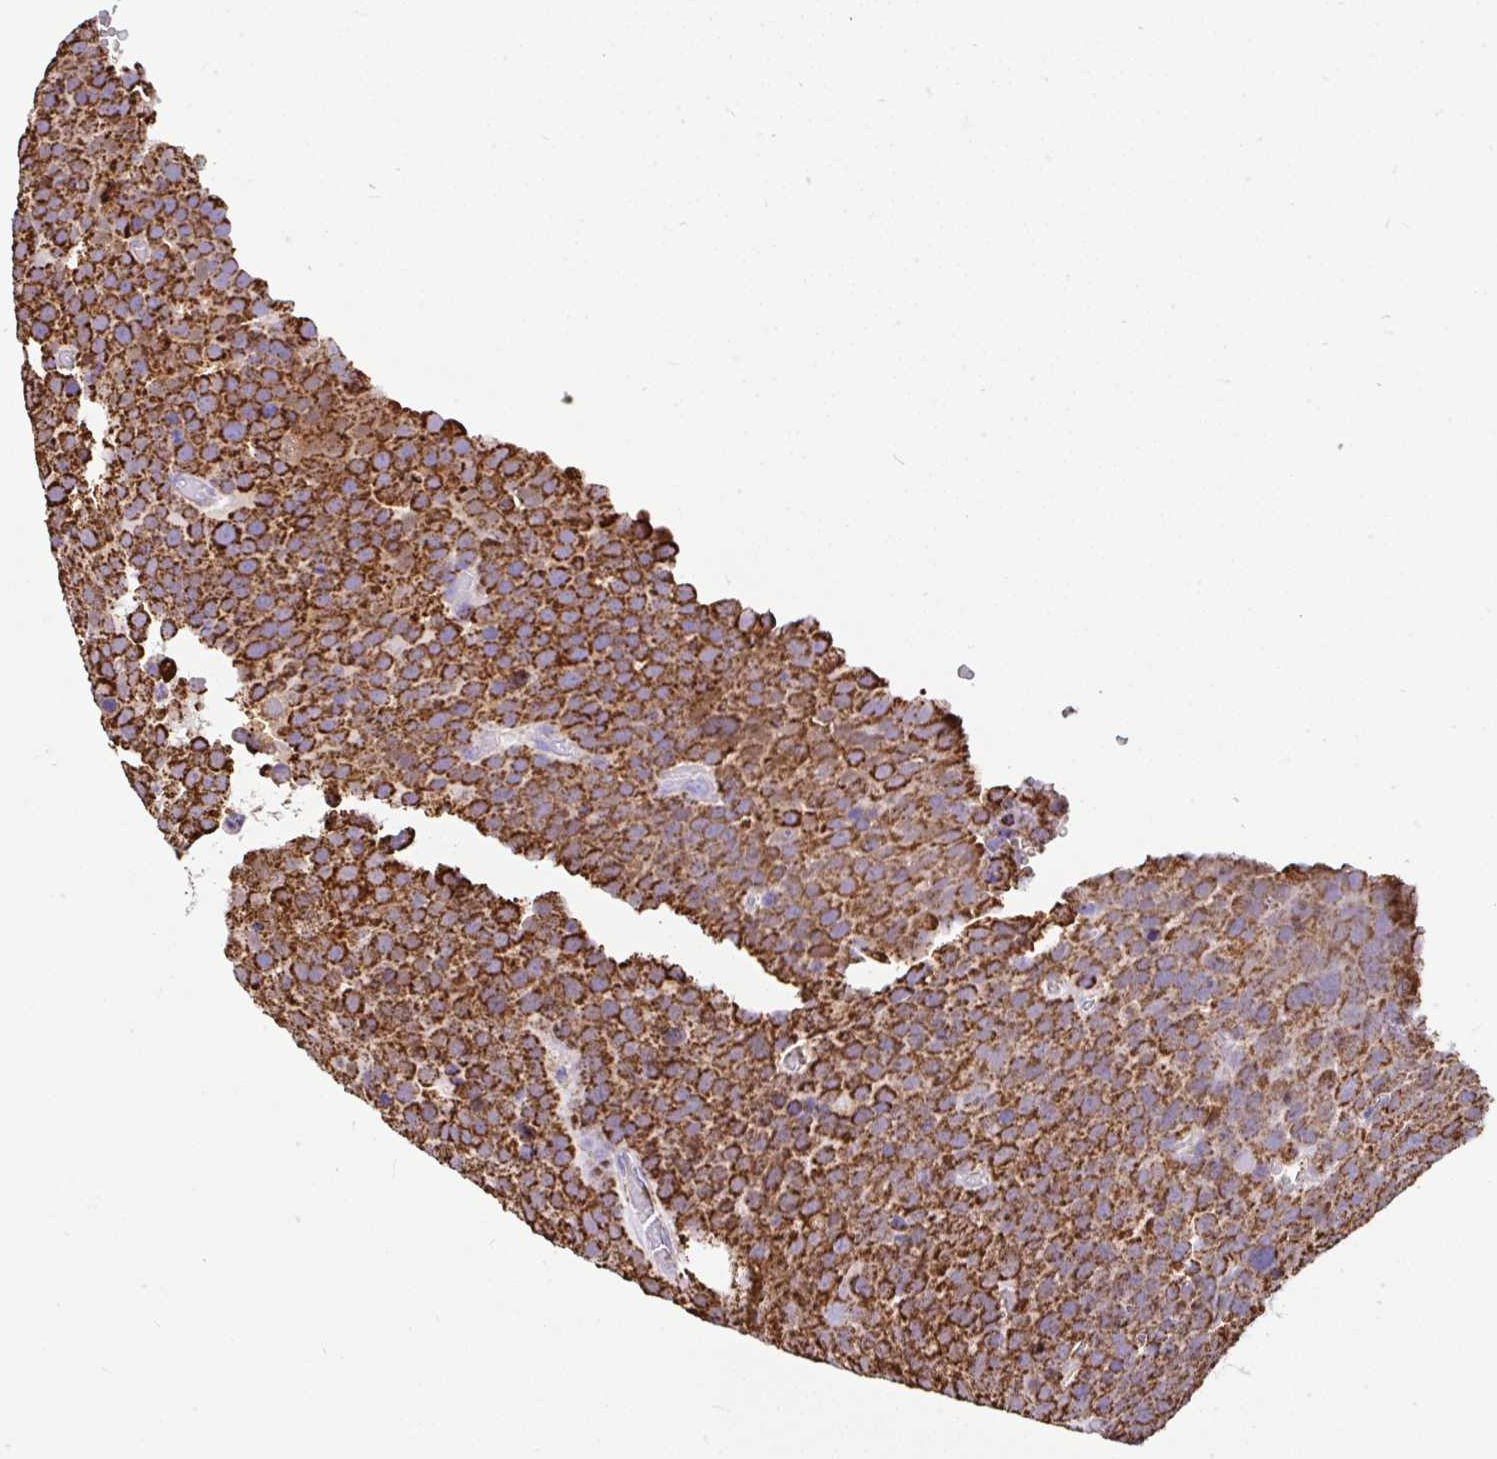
{"staining": {"intensity": "strong", "quantity": ">75%", "location": "cytoplasmic/membranous"}, "tissue": "testis cancer", "cell_type": "Tumor cells", "image_type": "cancer", "snomed": [{"axis": "morphology", "description": "Seminoma, NOS"}, {"axis": "topography", "description": "Testis"}], "caption": "There is high levels of strong cytoplasmic/membranous staining in tumor cells of testis cancer (seminoma), as demonstrated by immunohistochemical staining (brown color).", "gene": "ANKRD33B", "patient": {"sex": "male", "age": 71}}